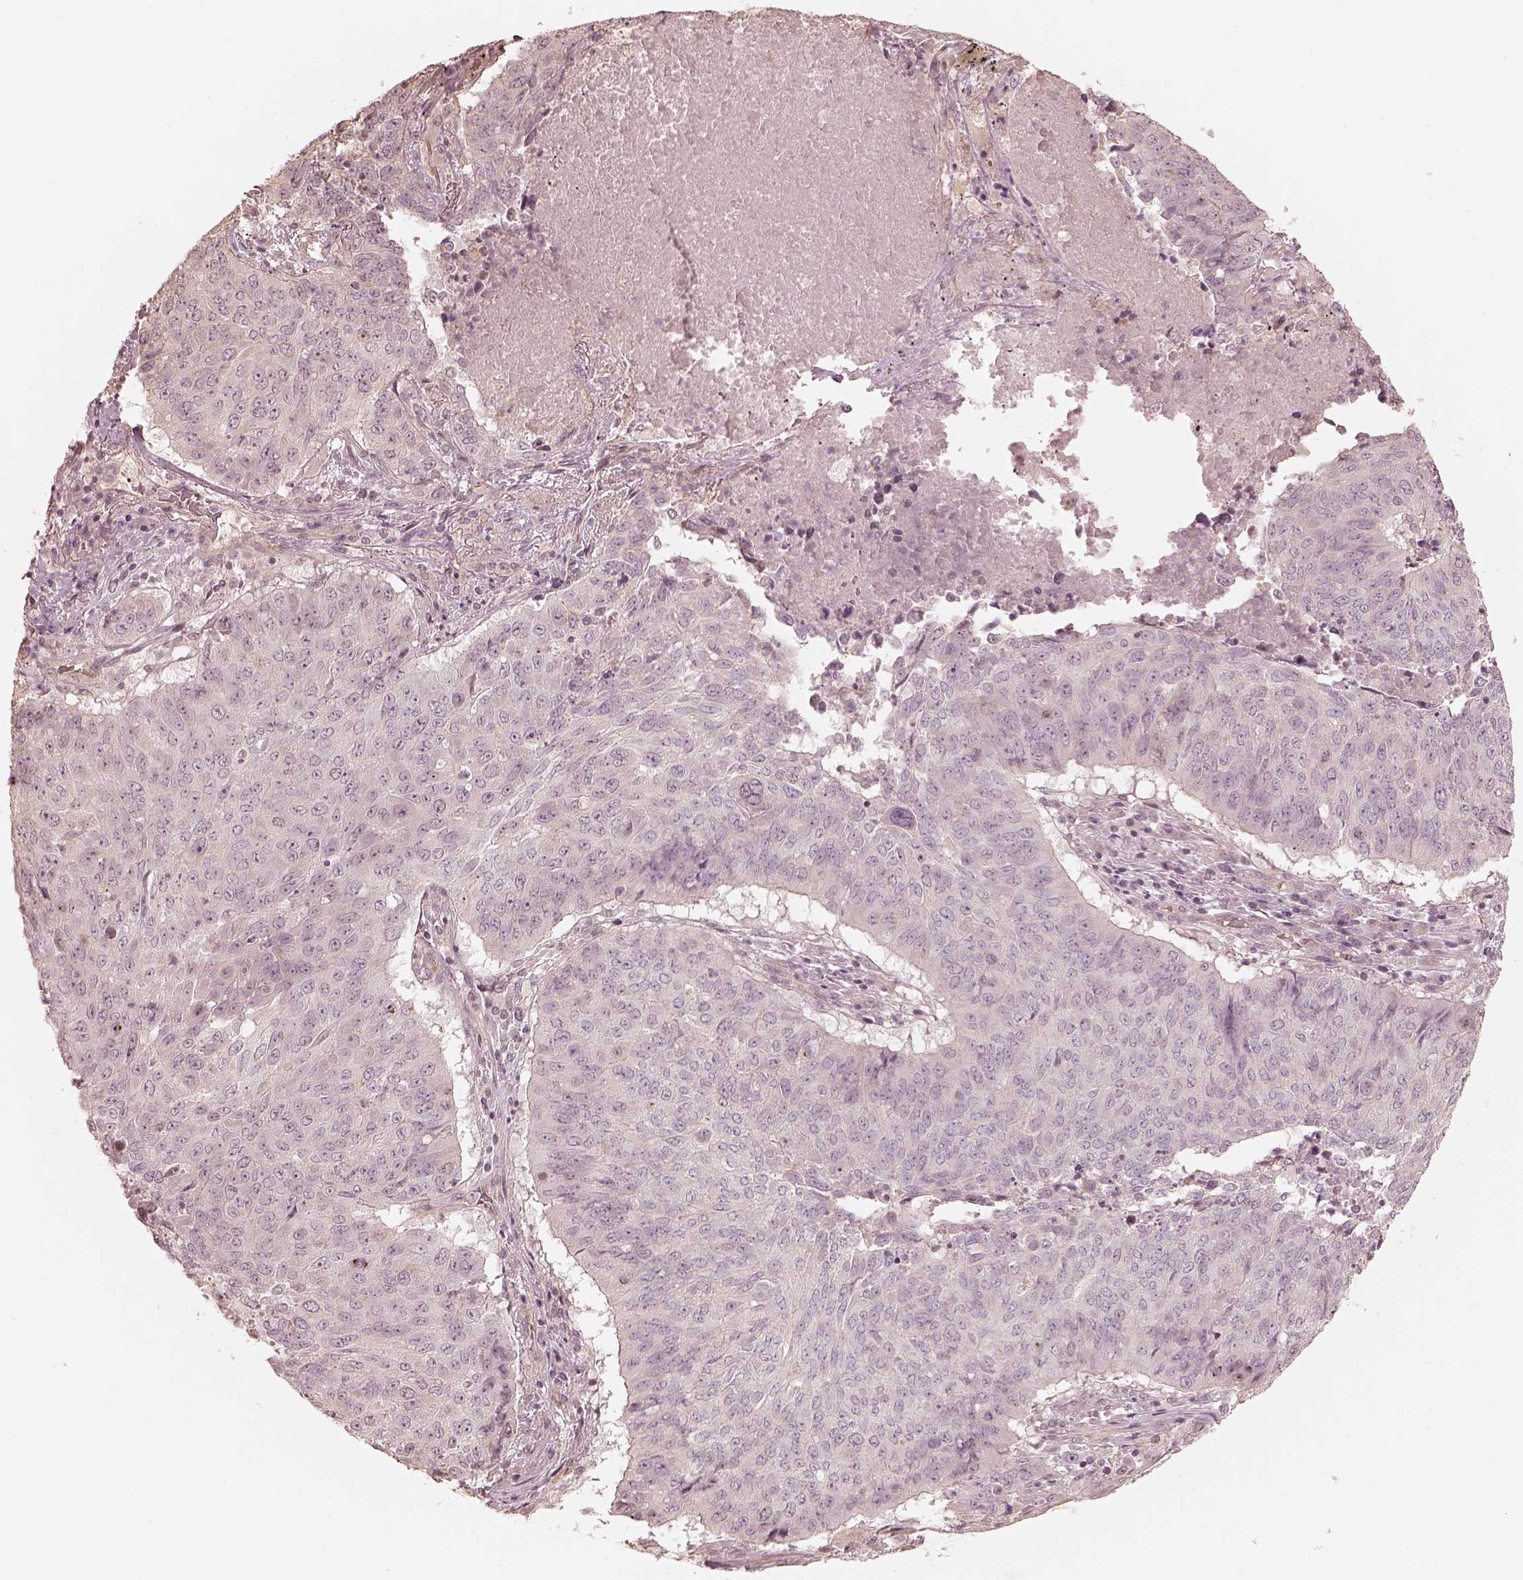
{"staining": {"intensity": "negative", "quantity": "none", "location": "none"}, "tissue": "lung cancer", "cell_type": "Tumor cells", "image_type": "cancer", "snomed": [{"axis": "morphology", "description": "Normal tissue, NOS"}, {"axis": "morphology", "description": "Squamous cell carcinoma, NOS"}, {"axis": "topography", "description": "Bronchus"}, {"axis": "topography", "description": "Lung"}], "caption": "Immunohistochemistry (IHC) histopathology image of neoplastic tissue: human lung cancer (squamous cell carcinoma) stained with DAB displays no significant protein staining in tumor cells.", "gene": "KIF5C", "patient": {"sex": "male", "age": 64}}